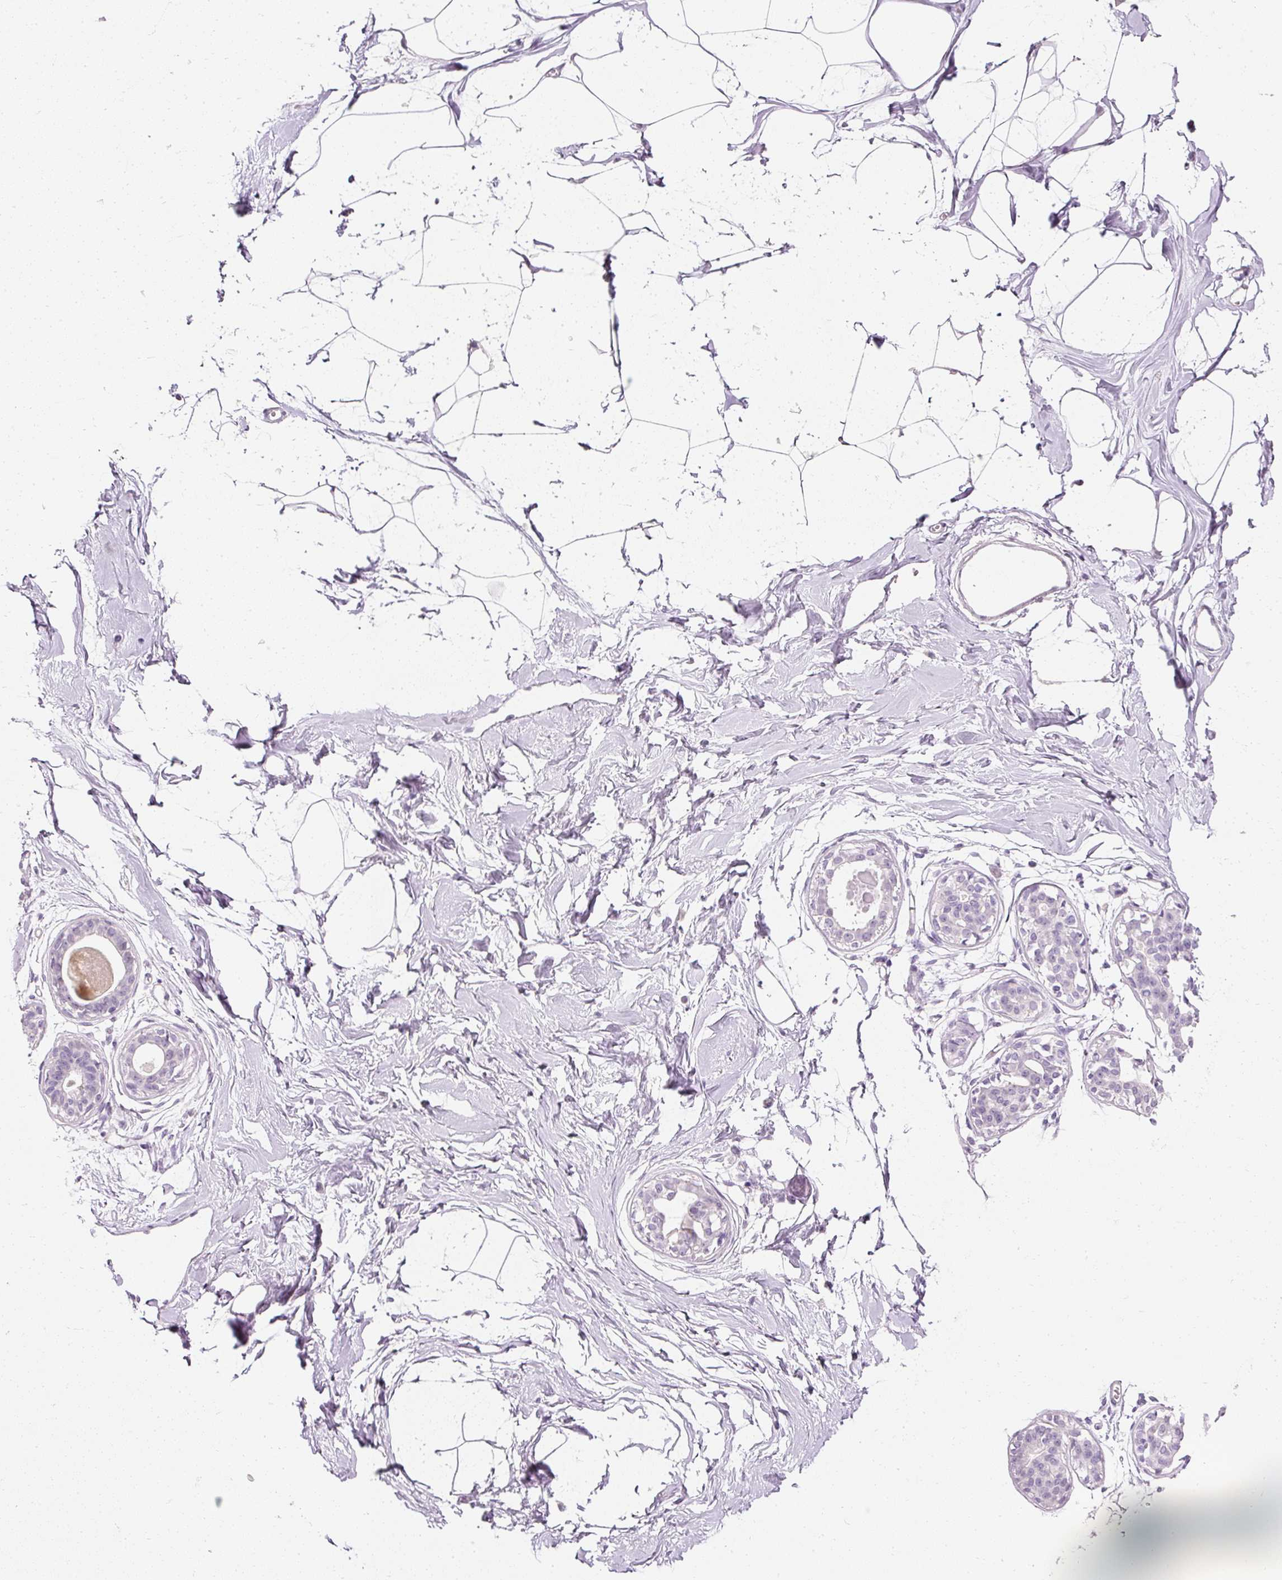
{"staining": {"intensity": "negative", "quantity": "none", "location": "none"}, "tissue": "breast", "cell_type": "Adipocytes", "image_type": "normal", "snomed": [{"axis": "morphology", "description": "Normal tissue, NOS"}, {"axis": "topography", "description": "Breast"}], "caption": "IHC histopathology image of normal breast stained for a protein (brown), which demonstrates no positivity in adipocytes. (DAB (3,3'-diaminobenzidine) immunohistochemistry, high magnification).", "gene": "ELAVL3", "patient": {"sex": "female", "age": 45}}